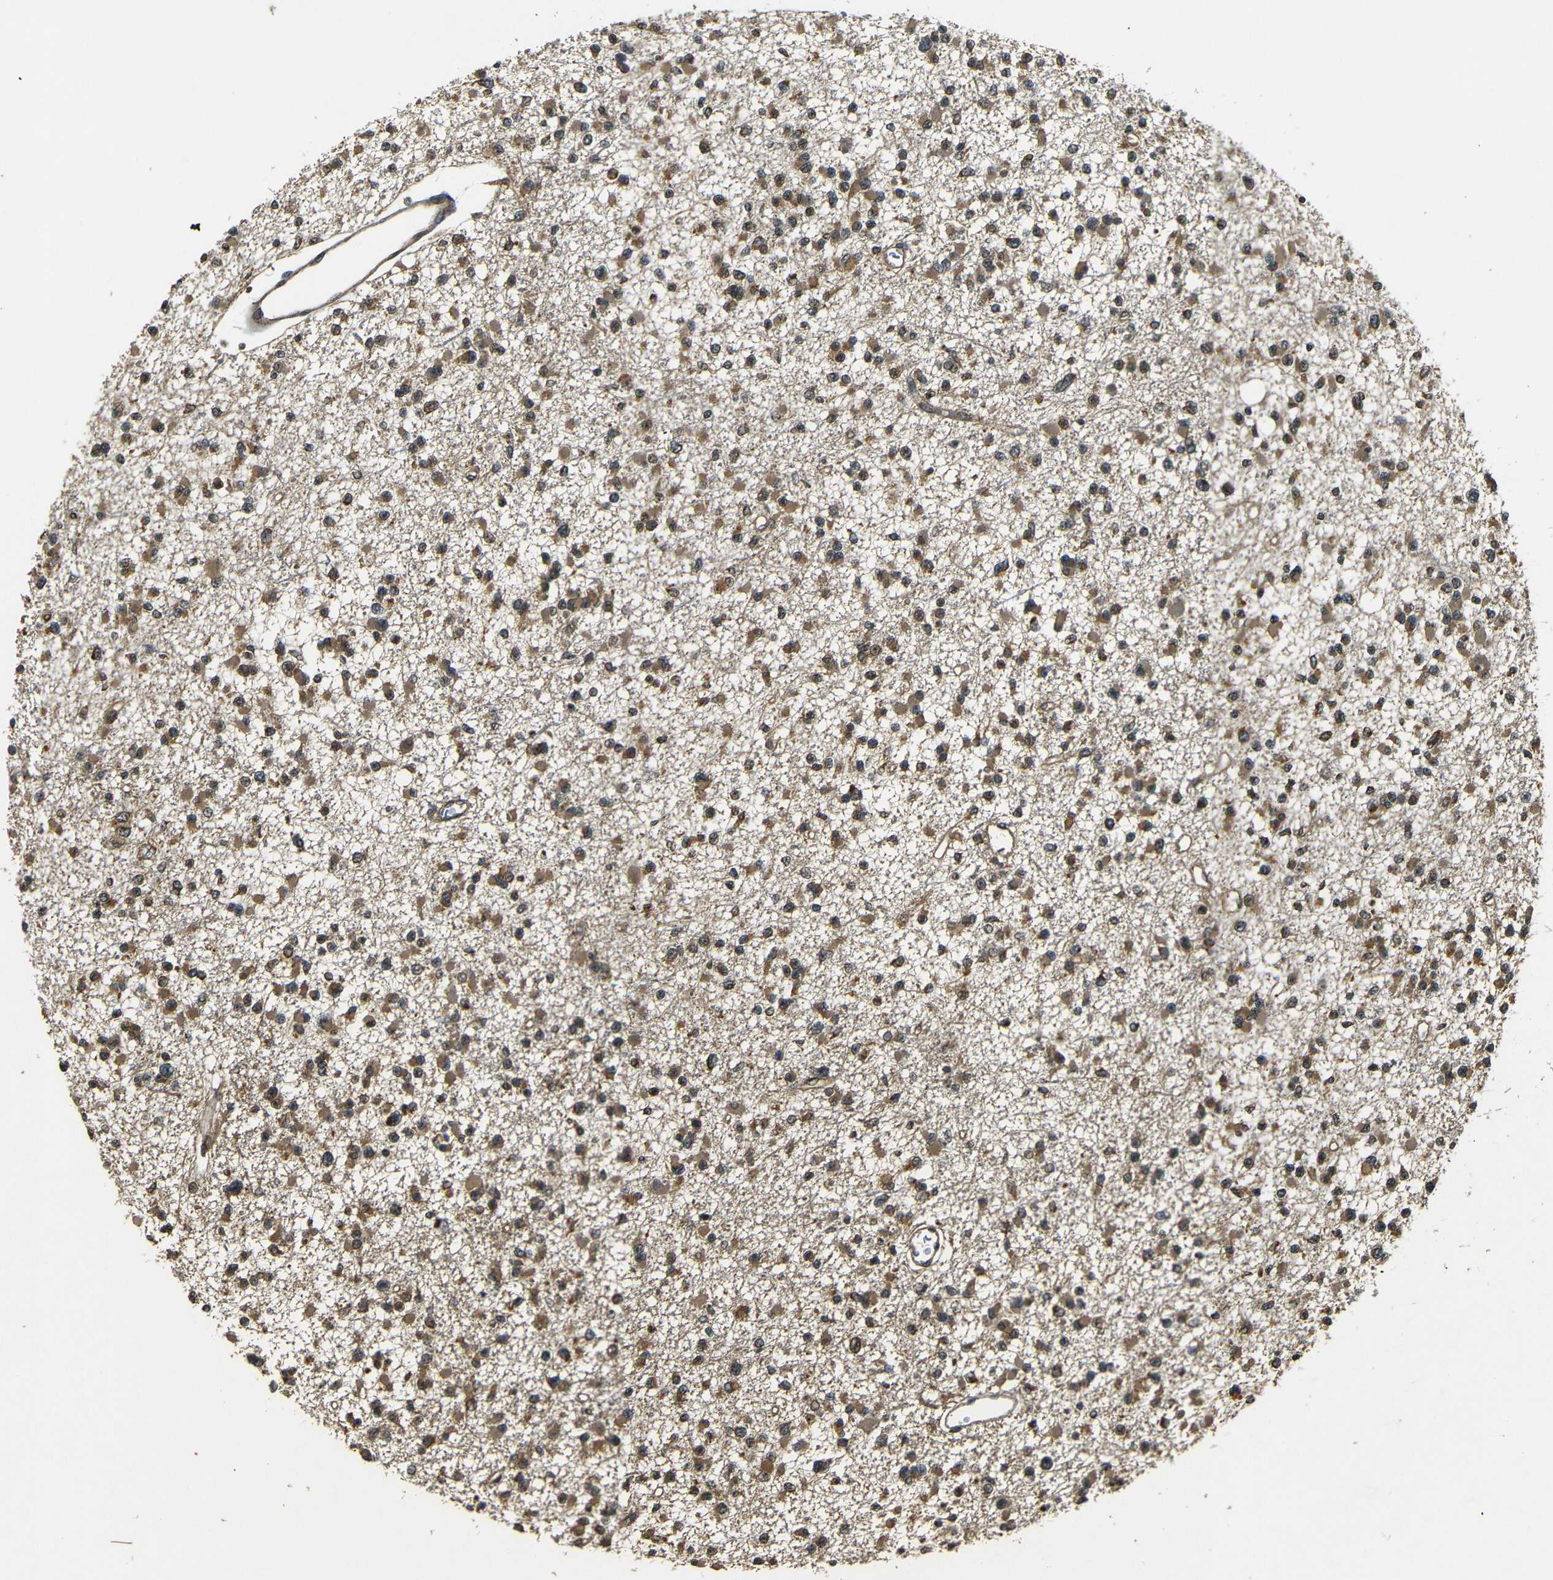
{"staining": {"intensity": "moderate", "quantity": ">75%", "location": "cytoplasmic/membranous"}, "tissue": "glioma", "cell_type": "Tumor cells", "image_type": "cancer", "snomed": [{"axis": "morphology", "description": "Glioma, malignant, Low grade"}, {"axis": "topography", "description": "Brain"}], "caption": "High-power microscopy captured an immunohistochemistry photomicrograph of glioma, revealing moderate cytoplasmic/membranous positivity in about >75% of tumor cells.", "gene": "TANK", "patient": {"sex": "female", "age": 22}}